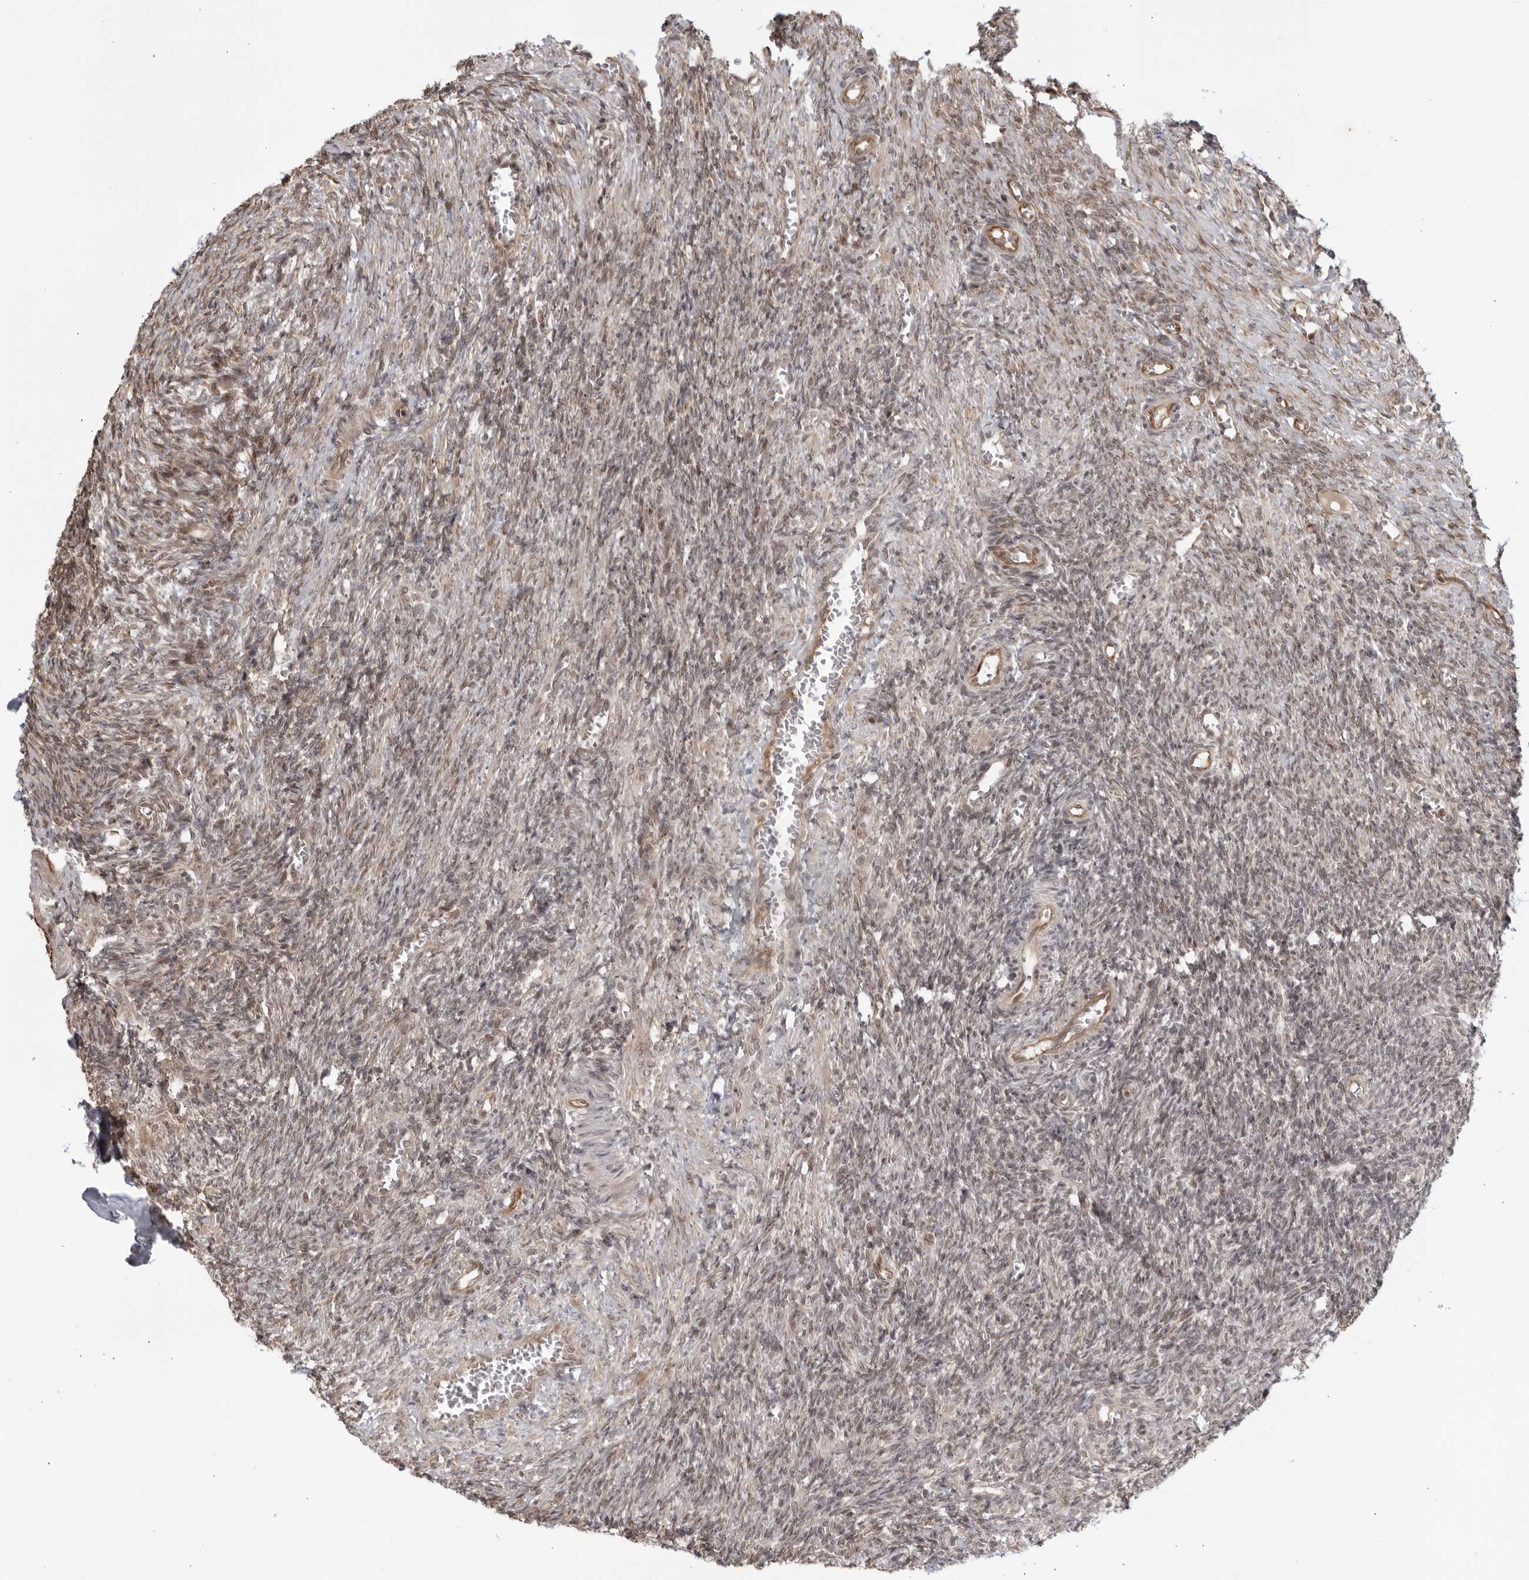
{"staining": {"intensity": "weak", "quantity": "25%-75%", "location": "nuclear"}, "tissue": "ovary", "cell_type": "Ovarian stroma cells", "image_type": "normal", "snomed": [{"axis": "morphology", "description": "Normal tissue, NOS"}, {"axis": "topography", "description": "Ovary"}], "caption": "High-power microscopy captured an immunohistochemistry micrograph of benign ovary, revealing weak nuclear expression in approximately 25%-75% of ovarian stroma cells.", "gene": "TCF21", "patient": {"sex": "female", "age": 27}}